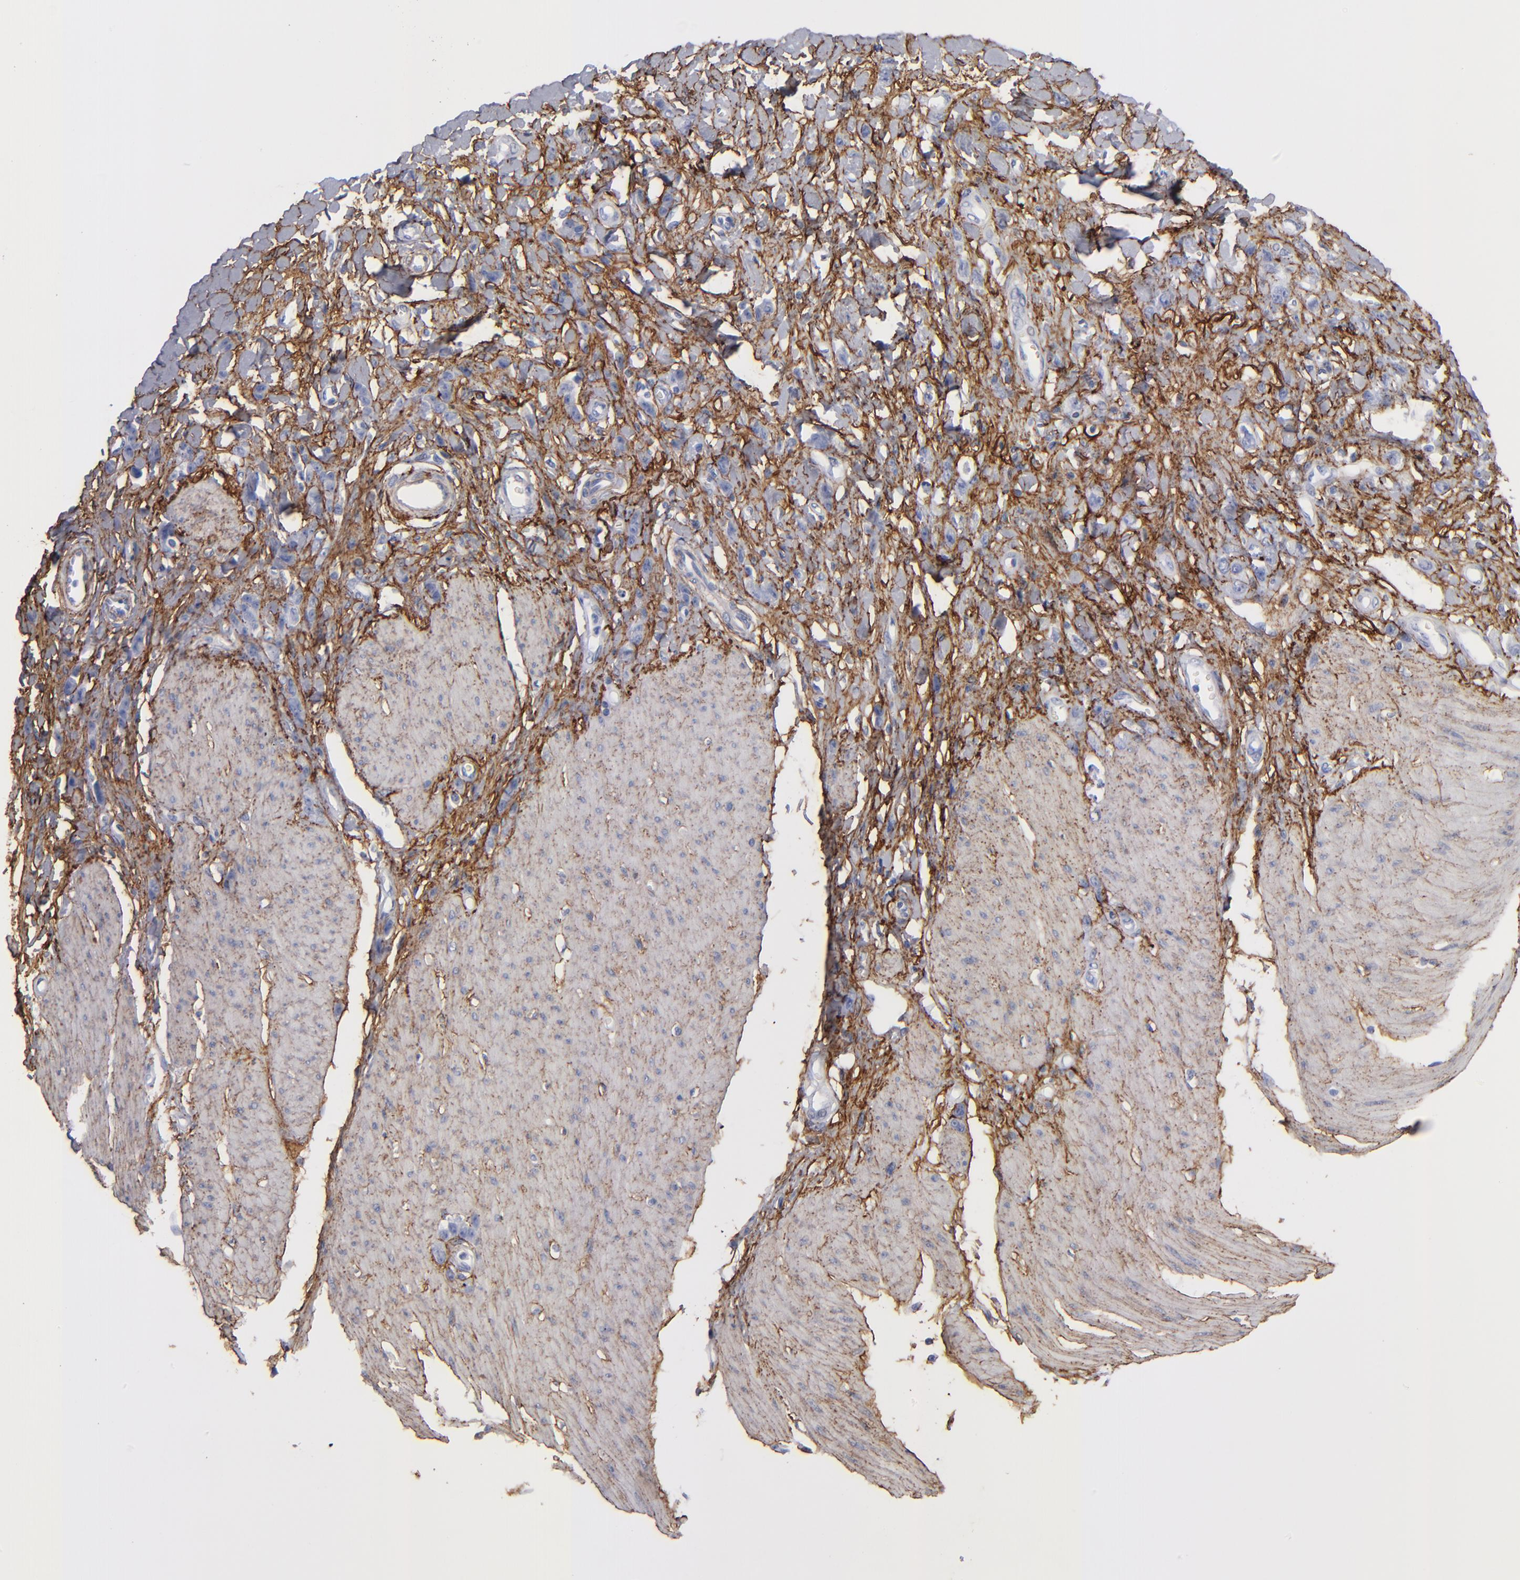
{"staining": {"intensity": "negative", "quantity": "none", "location": "none"}, "tissue": "stomach cancer", "cell_type": "Tumor cells", "image_type": "cancer", "snomed": [{"axis": "morphology", "description": "Normal tissue, NOS"}, {"axis": "morphology", "description": "Adenocarcinoma, NOS"}, {"axis": "topography", "description": "Stomach"}], "caption": "Immunohistochemistry micrograph of stomach cancer (adenocarcinoma) stained for a protein (brown), which reveals no expression in tumor cells.", "gene": "EMILIN1", "patient": {"sex": "male", "age": 82}}